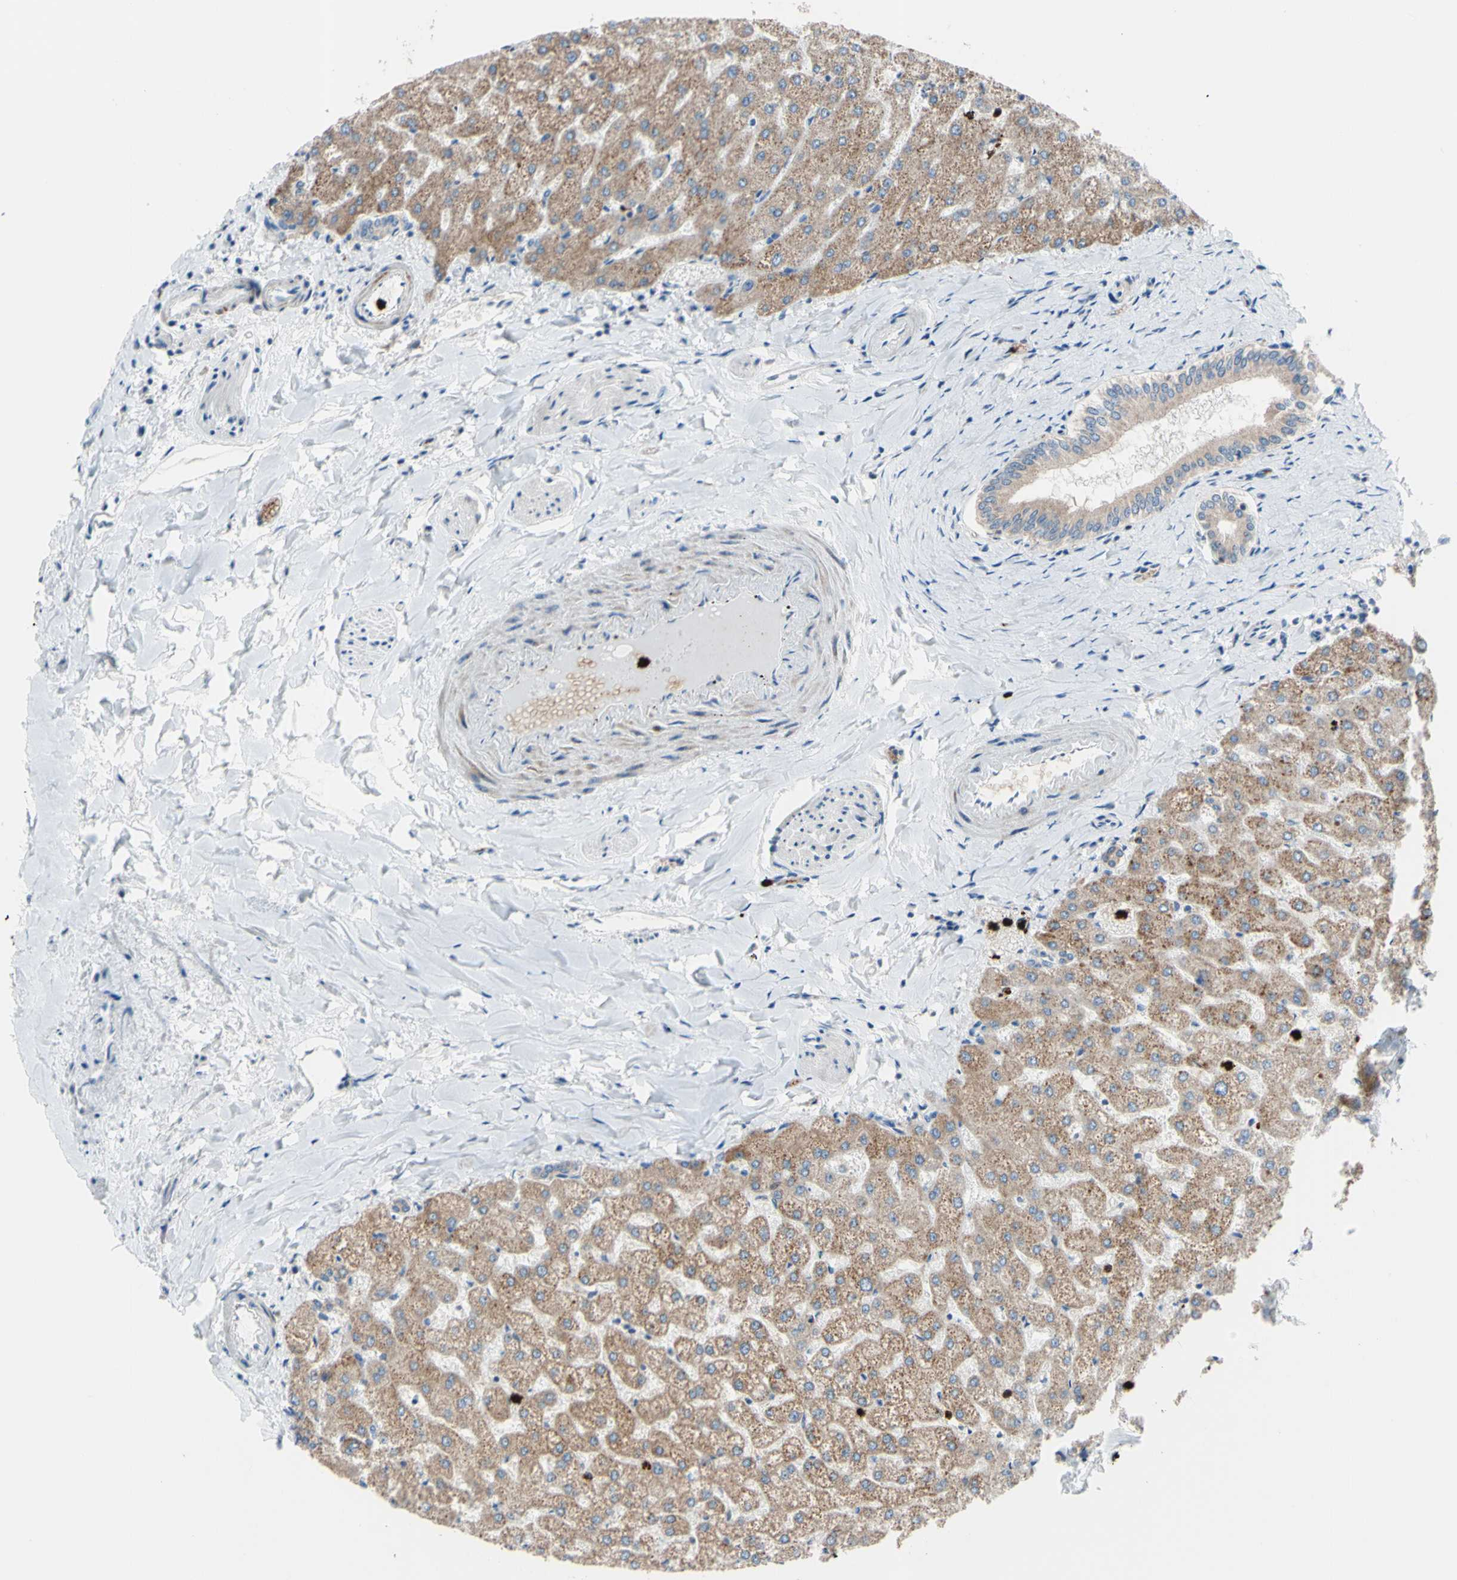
{"staining": {"intensity": "moderate", "quantity": ">75%", "location": "cytoplasmic/membranous"}, "tissue": "liver", "cell_type": "Cholangiocytes", "image_type": "normal", "snomed": [{"axis": "morphology", "description": "Normal tissue, NOS"}, {"axis": "topography", "description": "Liver"}], "caption": "Moderate cytoplasmic/membranous staining is present in approximately >75% of cholangiocytes in benign liver.", "gene": "USP9X", "patient": {"sex": "female", "age": 32}}